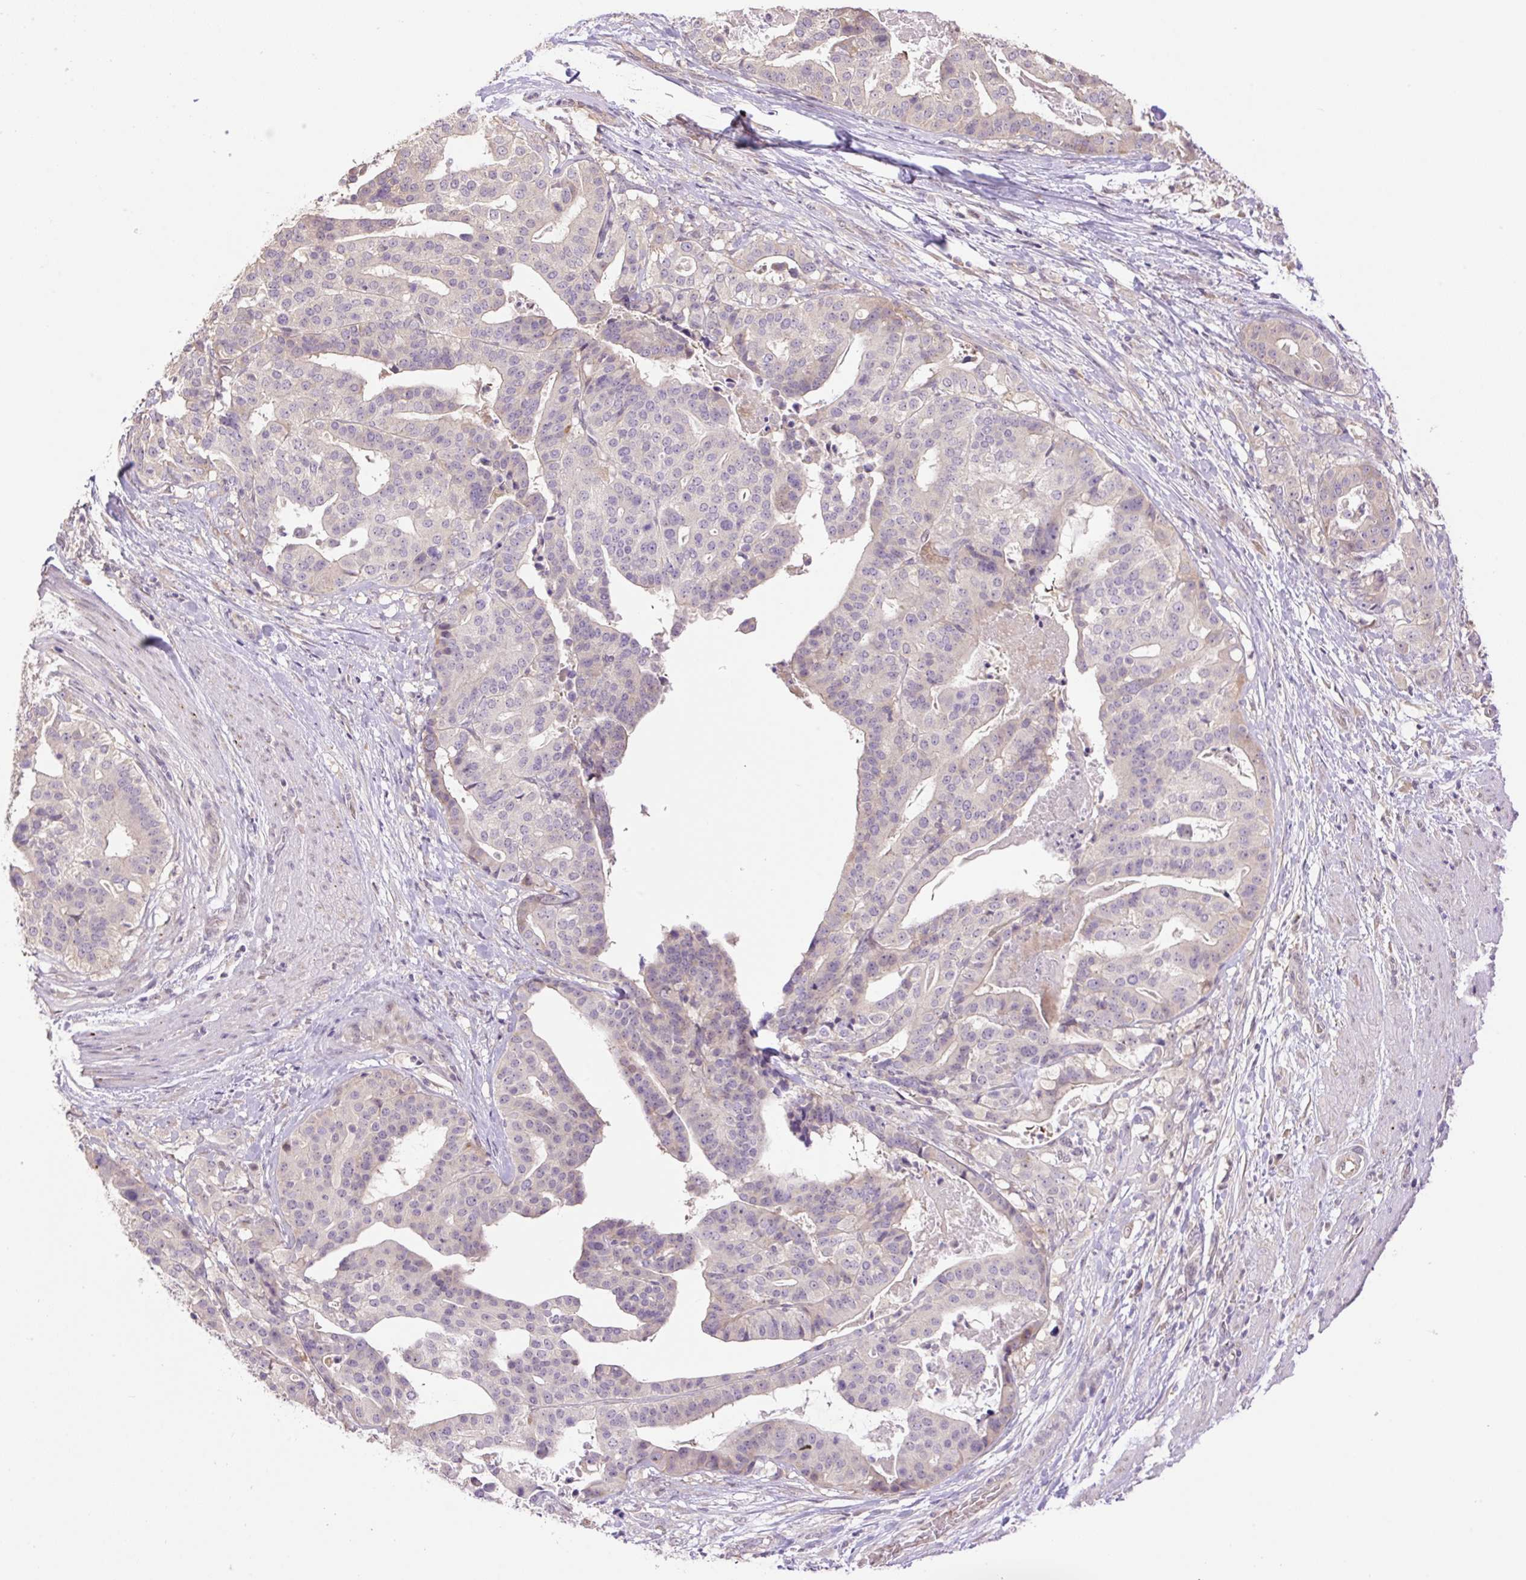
{"staining": {"intensity": "negative", "quantity": "none", "location": "none"}, "tissue": "stomach cancer", "cell_type": "Tumor cells", "image_type": "cancer", "snomed": [{"axis": "morphology", "description": "Adenocarcinoma, NOS"}, {"axis": "topography", "description": "Stomach"}], "caption": "Tumor cells are negative for protein expression in human stomach adenocarcinoma. (Stains: DAB (3,3'-diaminobenzidine) immunohistochemistry with hematoxylin counter stain, Microscopy: brightfield microscopy at high magnification).", "gene": "HABP4", "patient": {"sex": "male", "age": 48}}